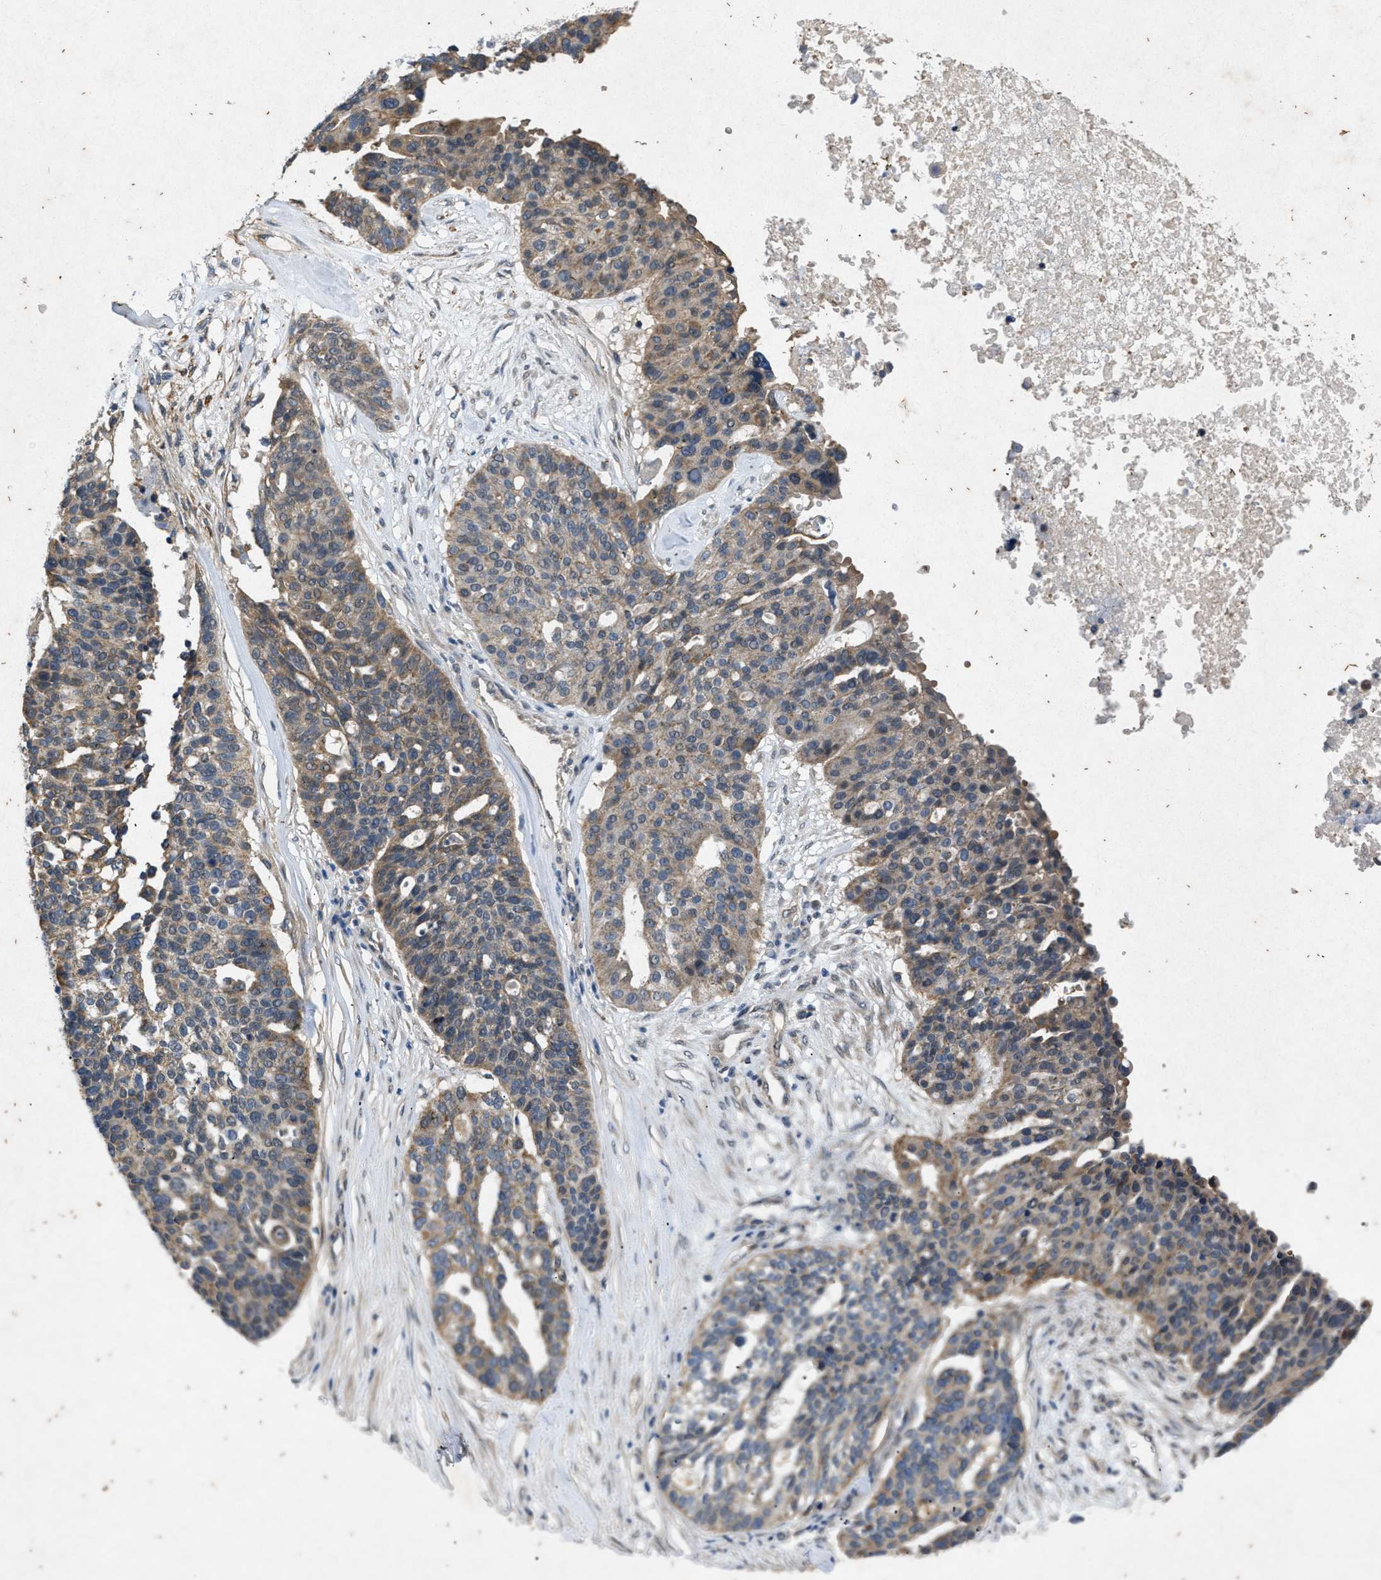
{"staining": {"intensity": "moderate", "quantity": ">75%", "location": "cytoplasmic/membranous"}, "tissue": "ovarian cancer", "cell_type": "Tumor cells", "image_type": "cancer", "snomed": [{"axis": "morphology", "description": "Cystadenocarcinoma, serous, NOS"}, {"axis": "topography", "description": "Ovary"}], "caption": "A brown stain labels moderate cytoplasmic/membranous positivity of a protein in human ovarian cancer tumor cells. Nuclei are stained in blue.", "gene": "PRKG2", "patient": {"sex": "female", "age": 59}}